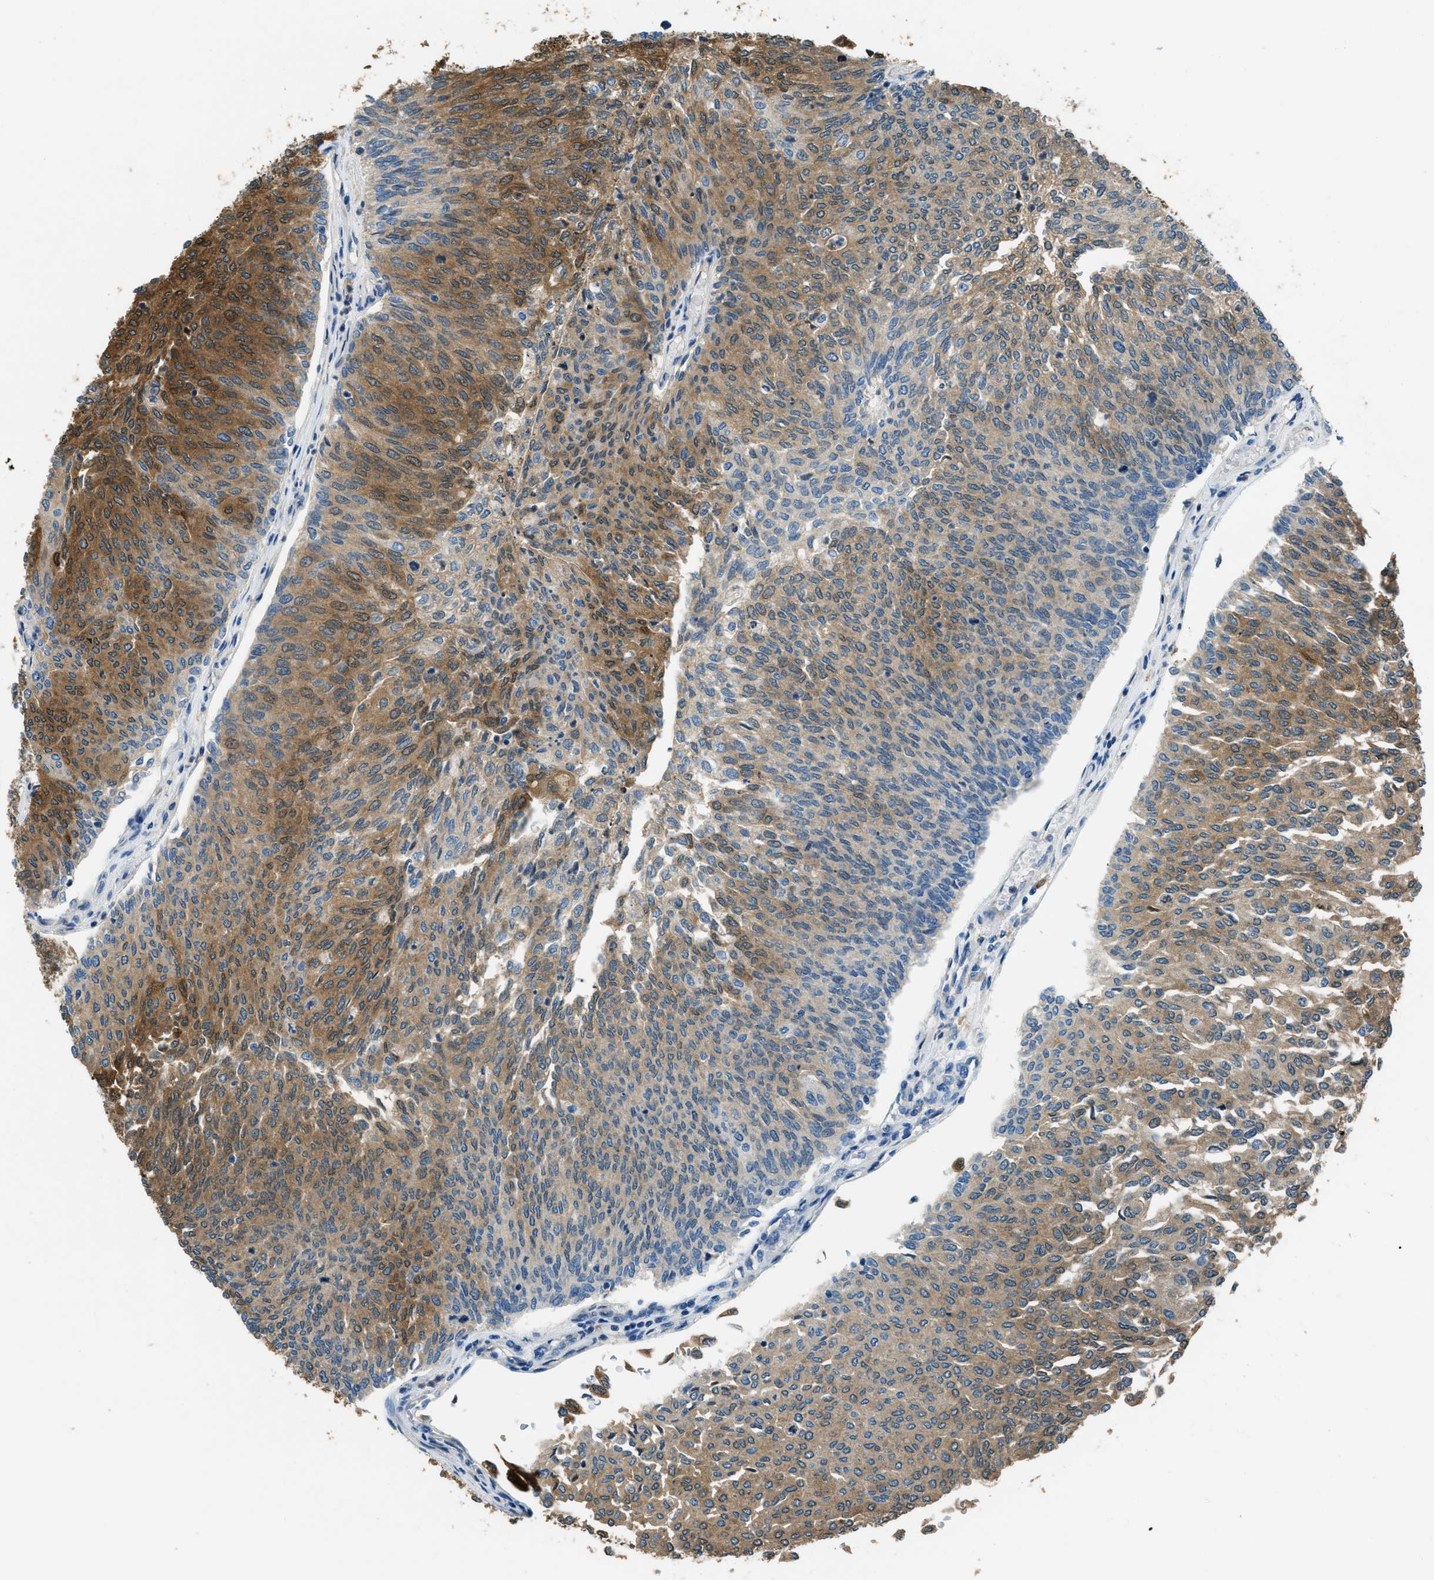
{"staining": {"intensity": "moderate", "quantity": ">75%", "location": "cytoplasmic/membranous"}, "tissue": "urothelial cancer", "cell_type": "Tumor cells", "image_type": "cancer", "snomed": [{"axis": "morphology", "description": "Urothelial carcinoma, Low grade"}, {"axis": "topography", "description": "Urinary bladder"}], "caption": "Moderate cytoplasmic/membranous expression is appreciated in about >75% of tumor cells in urothelial carcinoma (low-grade).", "gene": "GIMAP8", "patient": {"sex": "female", "age": 79}}